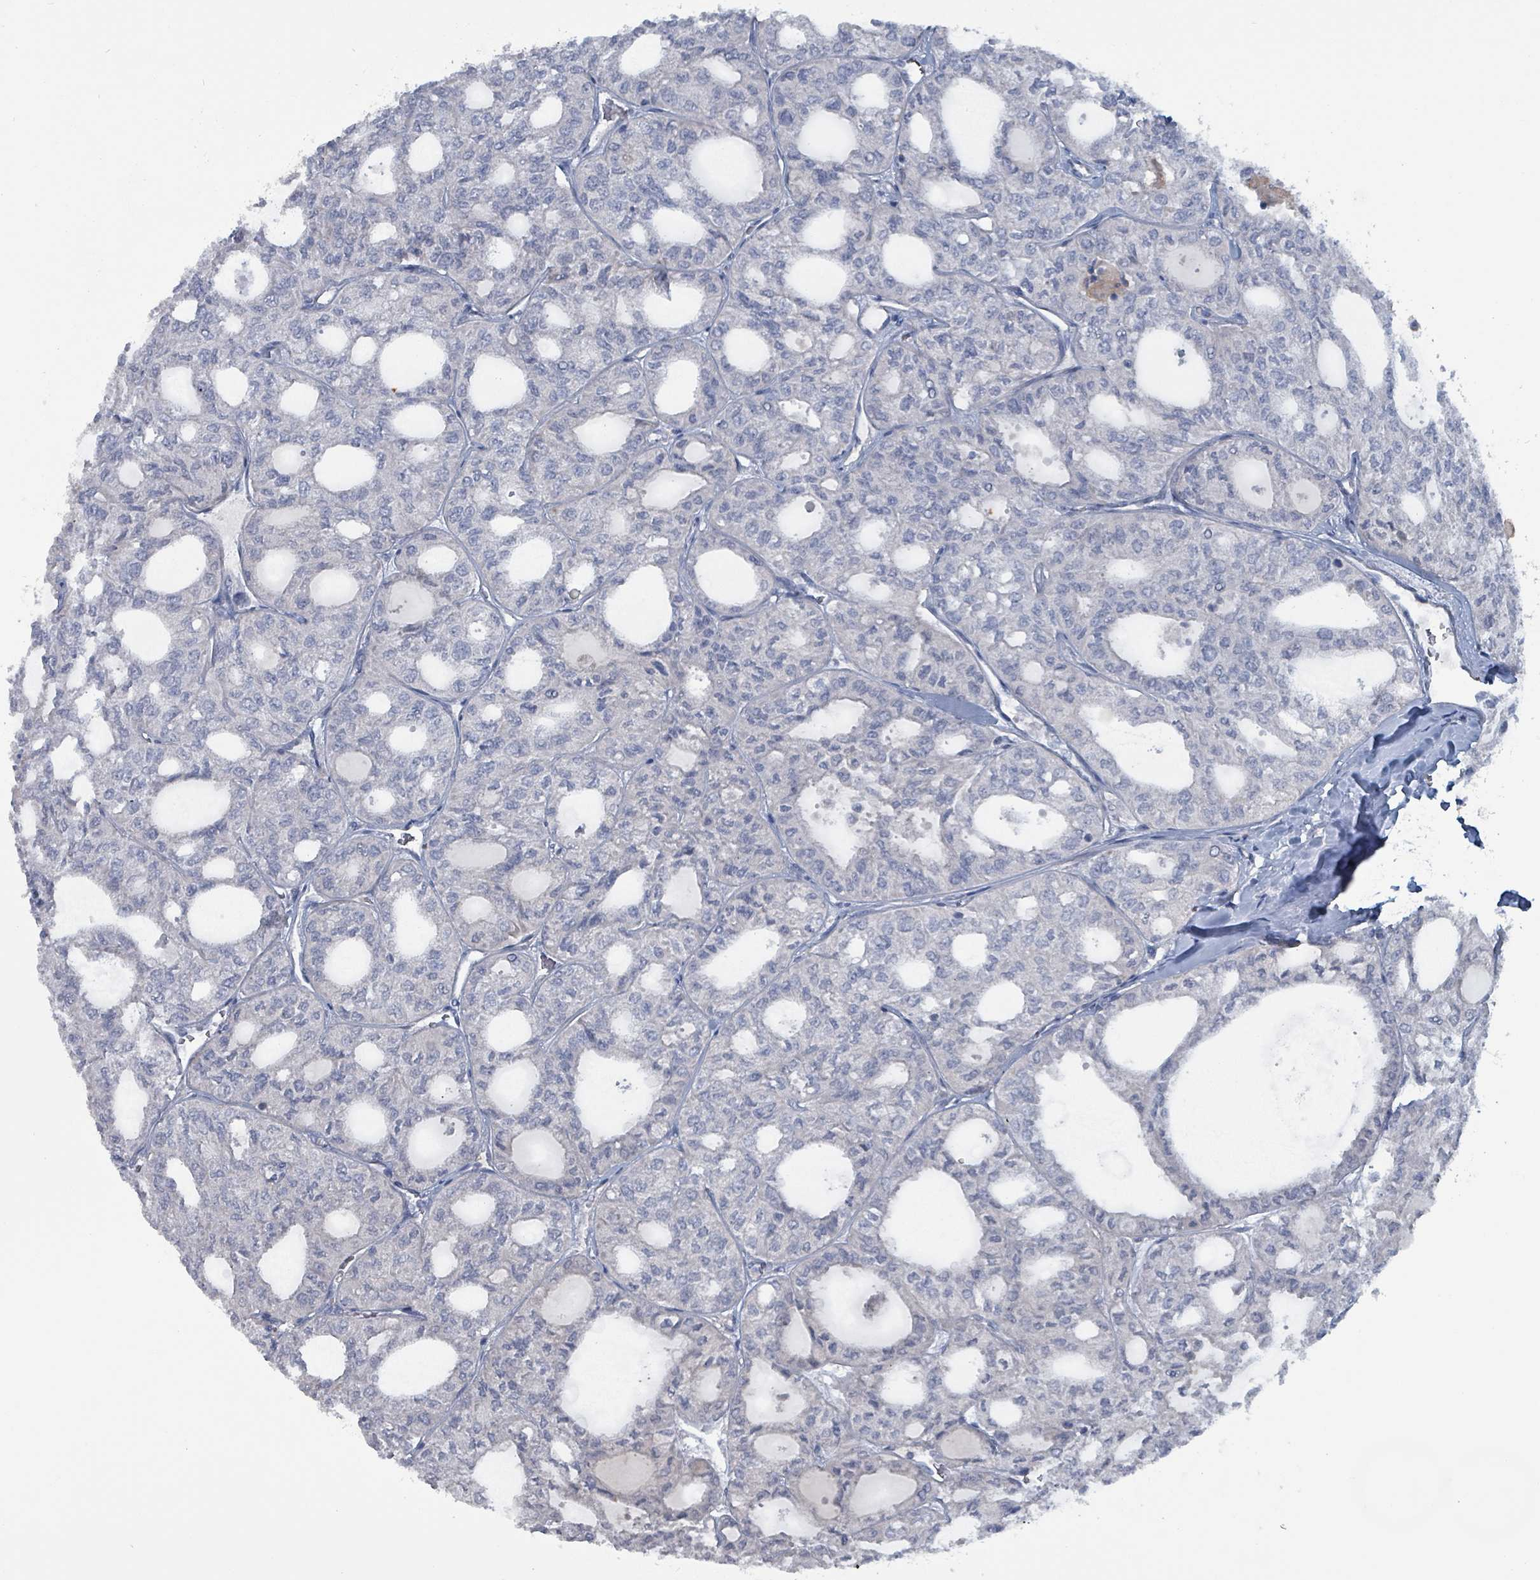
{"staining": {"intensity": "negative", "quantity": "none", "location": "none"}, "tissue": "thyroid cancer", "cell_type": "Tumor cells", "image_type": "cancer", "snomed": [{"axis": "morphology", "description": "Follicular adenoma carcinoma, NOS"}, {"axis": "topography", "description": "Thyroid gland"}], "caption": "DAB (3,3'-diaminobenzidine) immunohistochemical staining of follicular adenoma carcinoma (thyroid) reveals no significant expression in tumor cells. Brightfield microscopy of immunohistochemistry (IHC) stained with DAB (3,3'-diaminobenzidine) (brown) and hematoxylin (blue), captured at high magnification.", "gene": "TAAR5", "patient": {"sex": "male", "age": 75}}